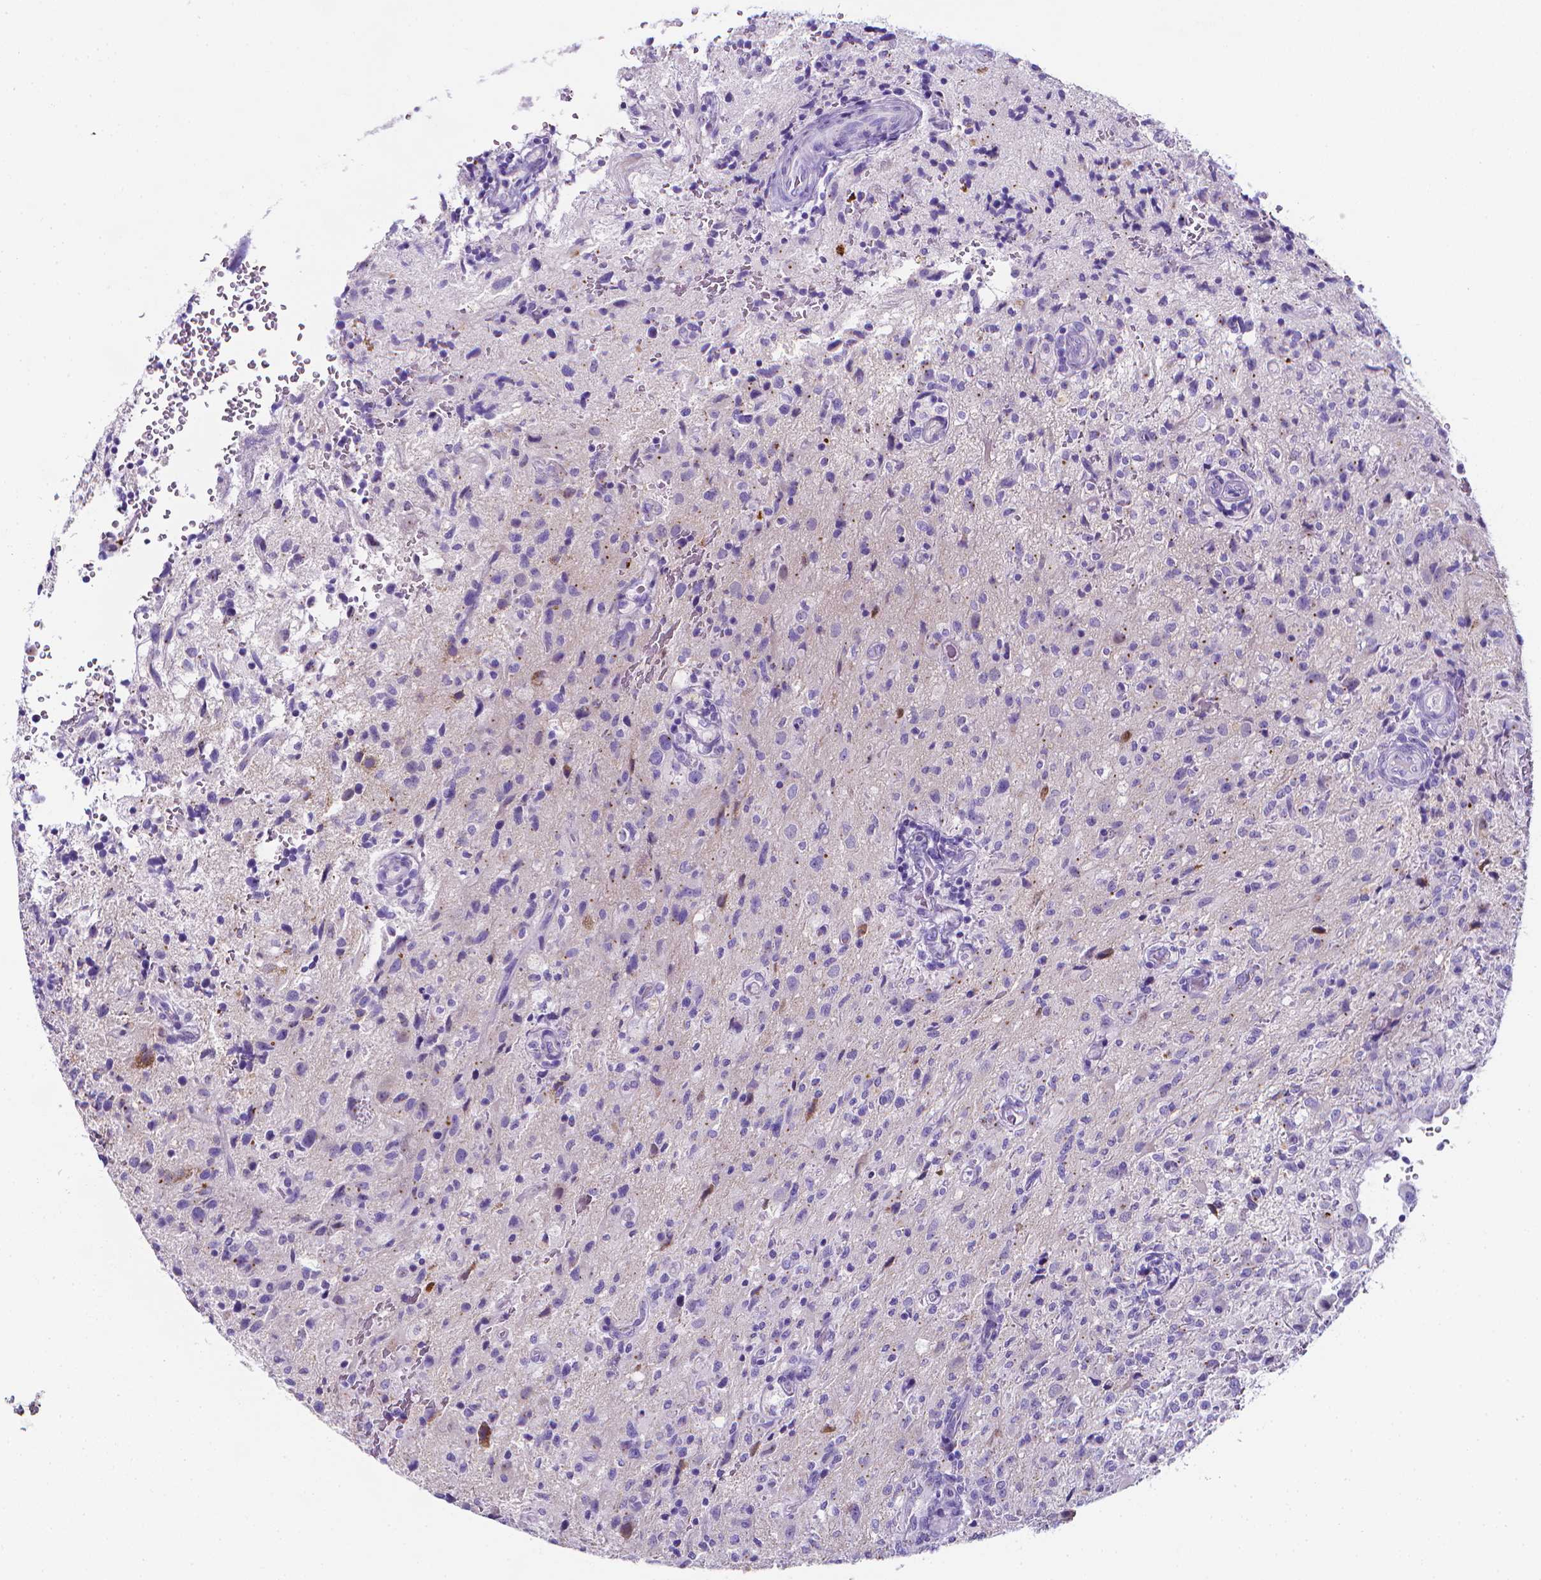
{"staining": {"intensity": "negative", "quantity": "none", "location": "none"}, "tissue": "glioma", "cell_type": "Tumor cells", "image_type": "cancer", "snomed": [{"axis": "morphology", "description": "Glioma, malignant, High grade"}, {"axis": "topography", "description": "Brain"}], "caption": "An immunohistochemistry micrograph of glioma is shown. There is no staining in tumor cells of glioma.", "gene": "LRRC73", "patient": {"sex": "male", "age": 68}}